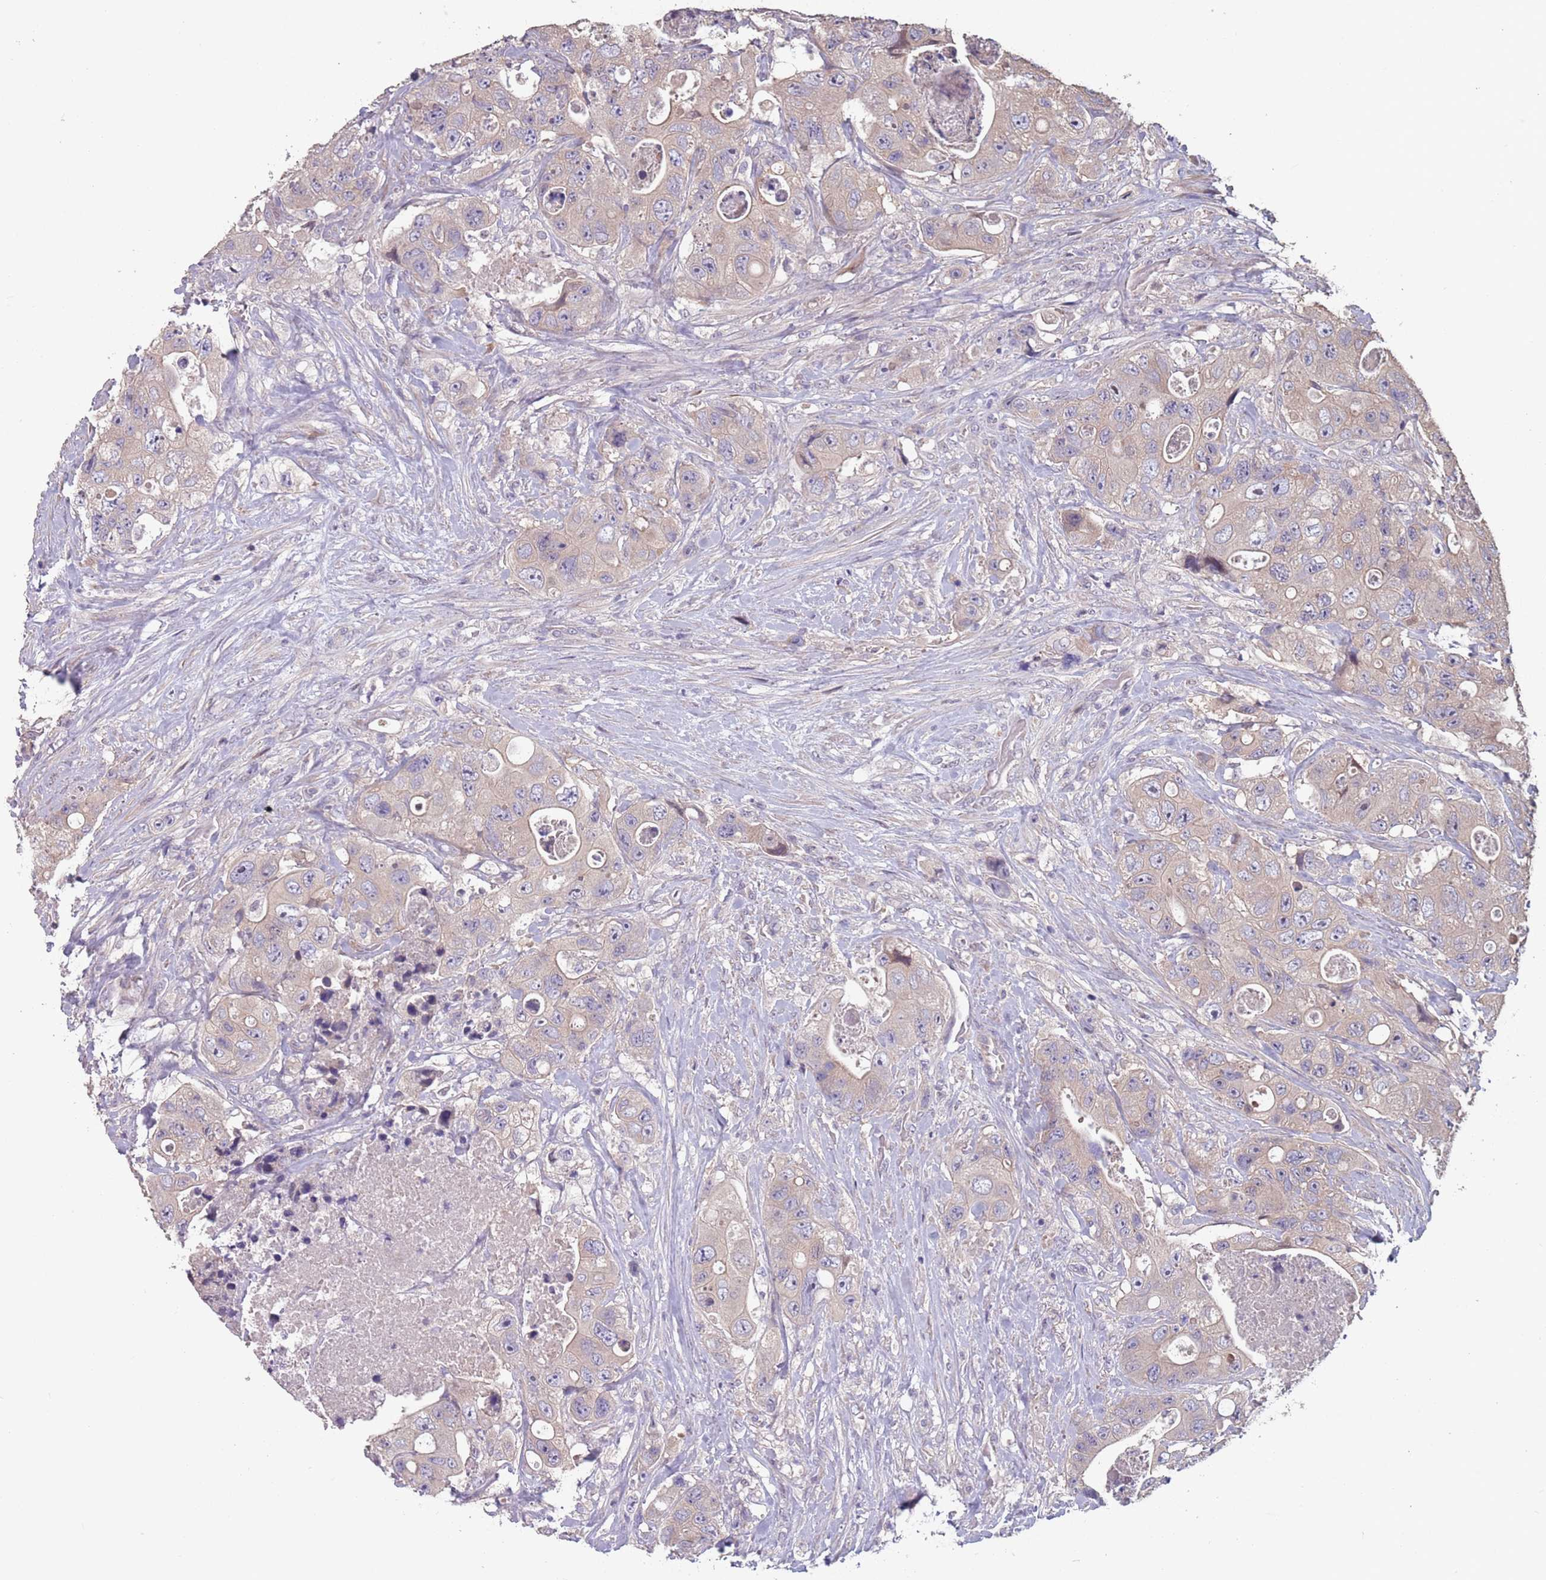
{"staining": {"intensity": "negative", "quantity": "none", "location": "none"}, "tissue": "colorectal cancer", "cell_type": "Tumor cells", "image_type": "cancer", "snomed": [{"axis": "morphology", "description": "Adenocarcinoma, NOS"}, {"axis": "topography", "description": "Colon"}], "caption": "DAB (3,3'-diaminobenzidine) immunohistochemical staining of human colorectal cancer displays no significant positivity in tumor cells.", "gene": "MBD3L1", "patient": {"sex": "female", "age": 46}}